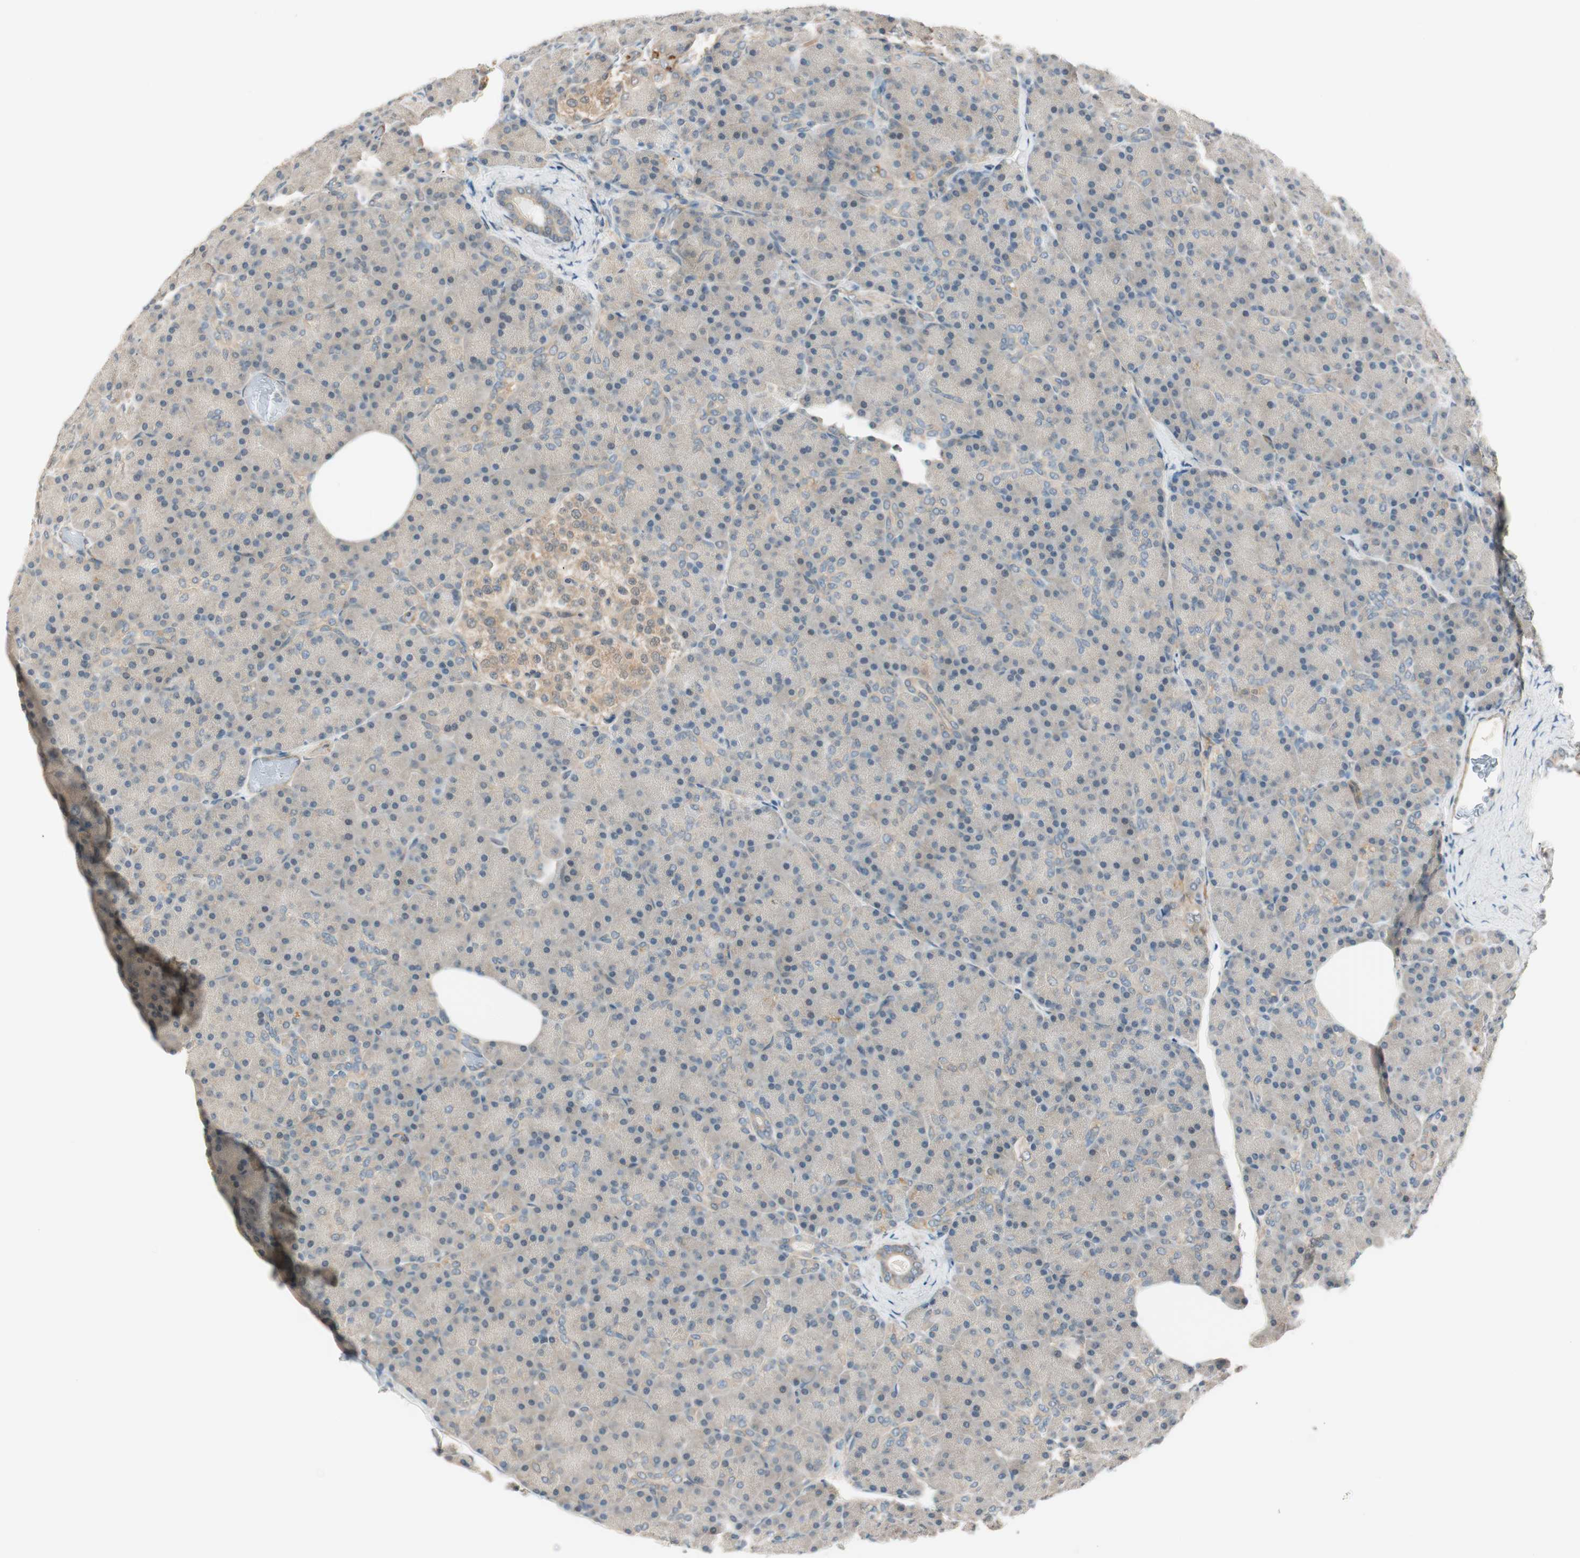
{"staining": {"intensity": "weak", "quantity": "25%-75%", "location": "cytoplasmic/membranous"}, "tissue": "pancreas", "cell_type": "Exocrine glandular cells", "image_type": "normal", "snomed": [{"axis": "morphology", "description": "Normal tissue, NOS"}, {"axis": "topography", "description": "Pancreas"}], "caption": "IHC (DAB (3,3'-diaminobenzidine)) staining of normal pancreas displays weak cytoplasmic/membranous protein expression in about 25%-75% of exocrine glandular cells. (brown staining indicates protein expression, while blue staining denotes nuclei).", "gene": "PSMD8", "patient": {"sex": "female", "age": 43}}